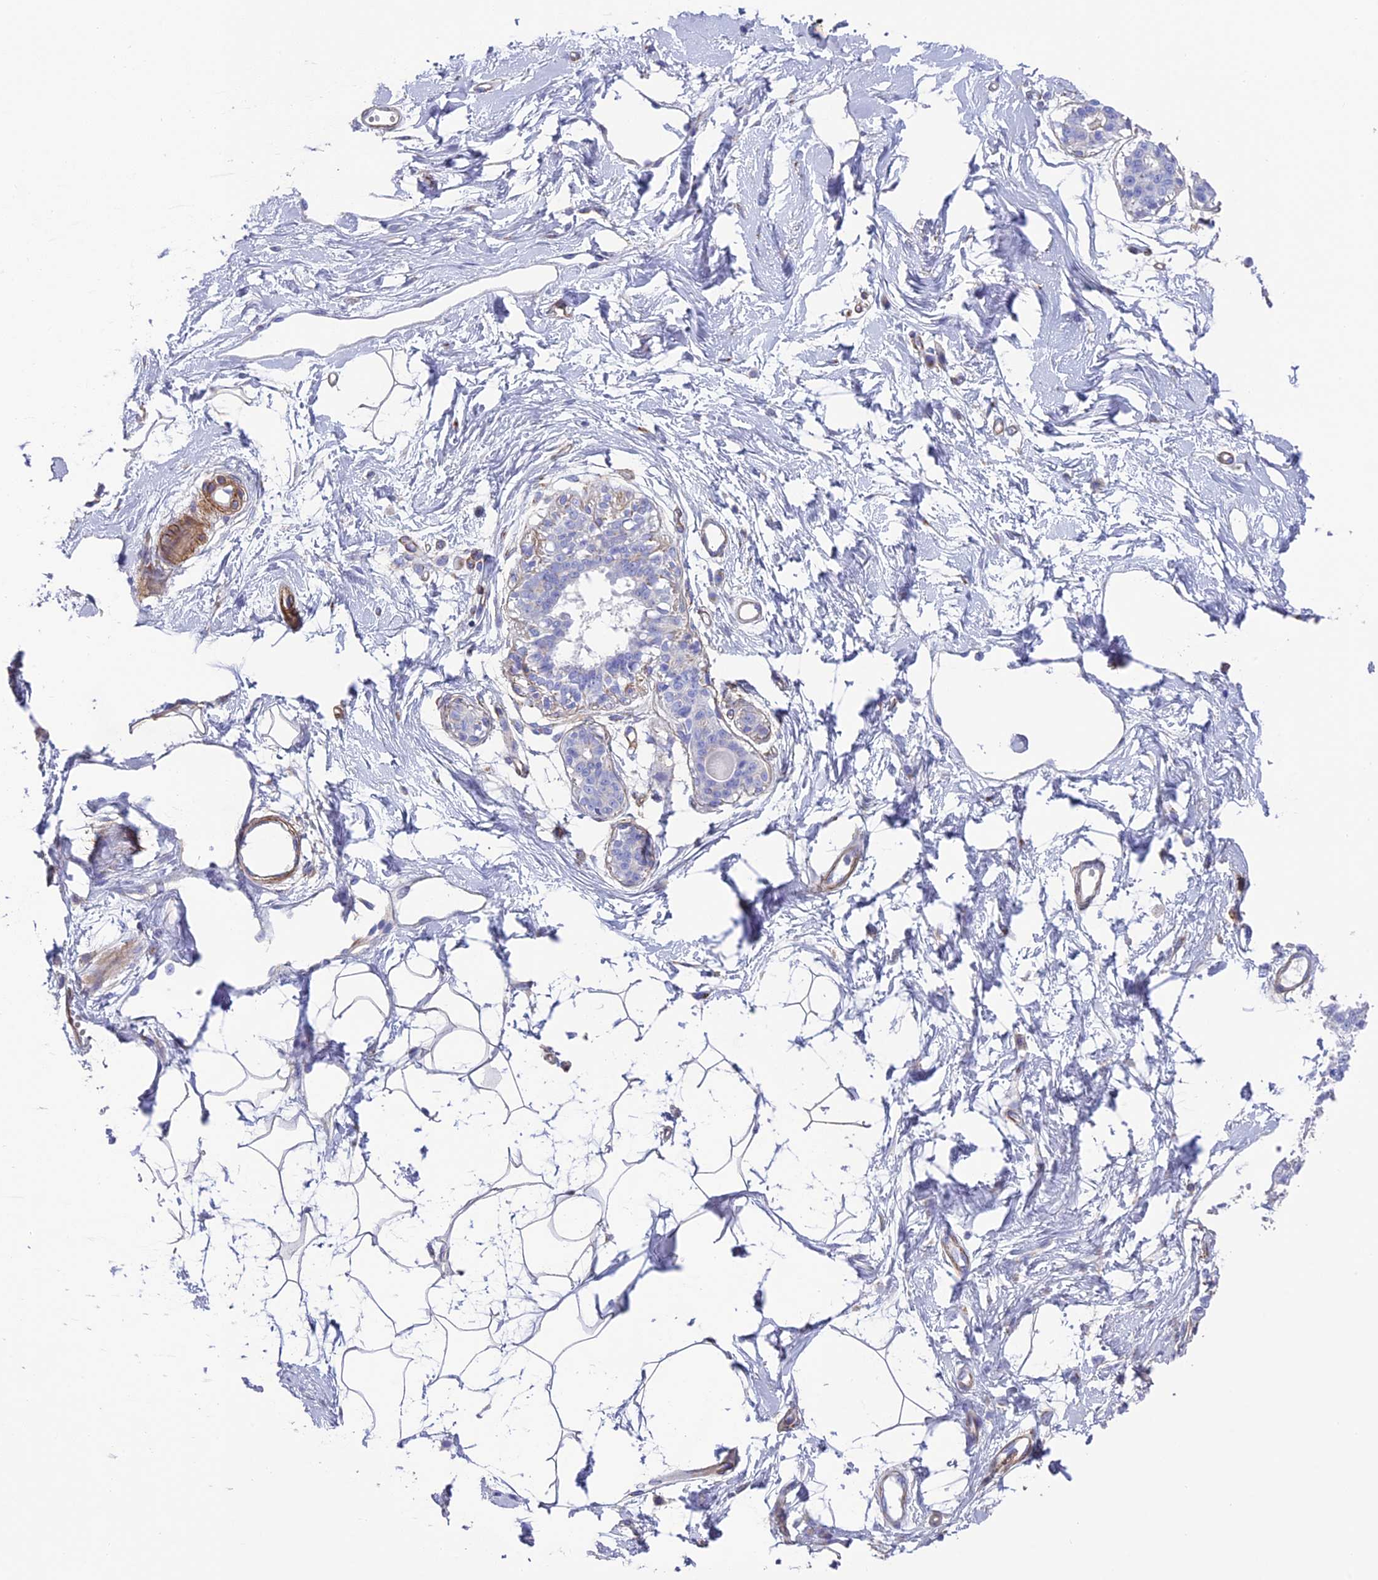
{"staining": {"intensity": "negative", "quantity": "none", "location": "none"}, "tissue": "breast", "cell_type": "Adipocytes", "image_type": "normal", "snomed": [{"axis": "morphology", "description": "Normal tissue, NOS"}, {"axis": "topography", "description": "Breast"}], "caption": "The micrograph demonstrates no staining of adipocytes in benign breast. (Brightfield microscopy of DAB immunohistochemistry at high magnification).", "gene": "TNS1", "patient": {"sex": "female", "age": 45}}